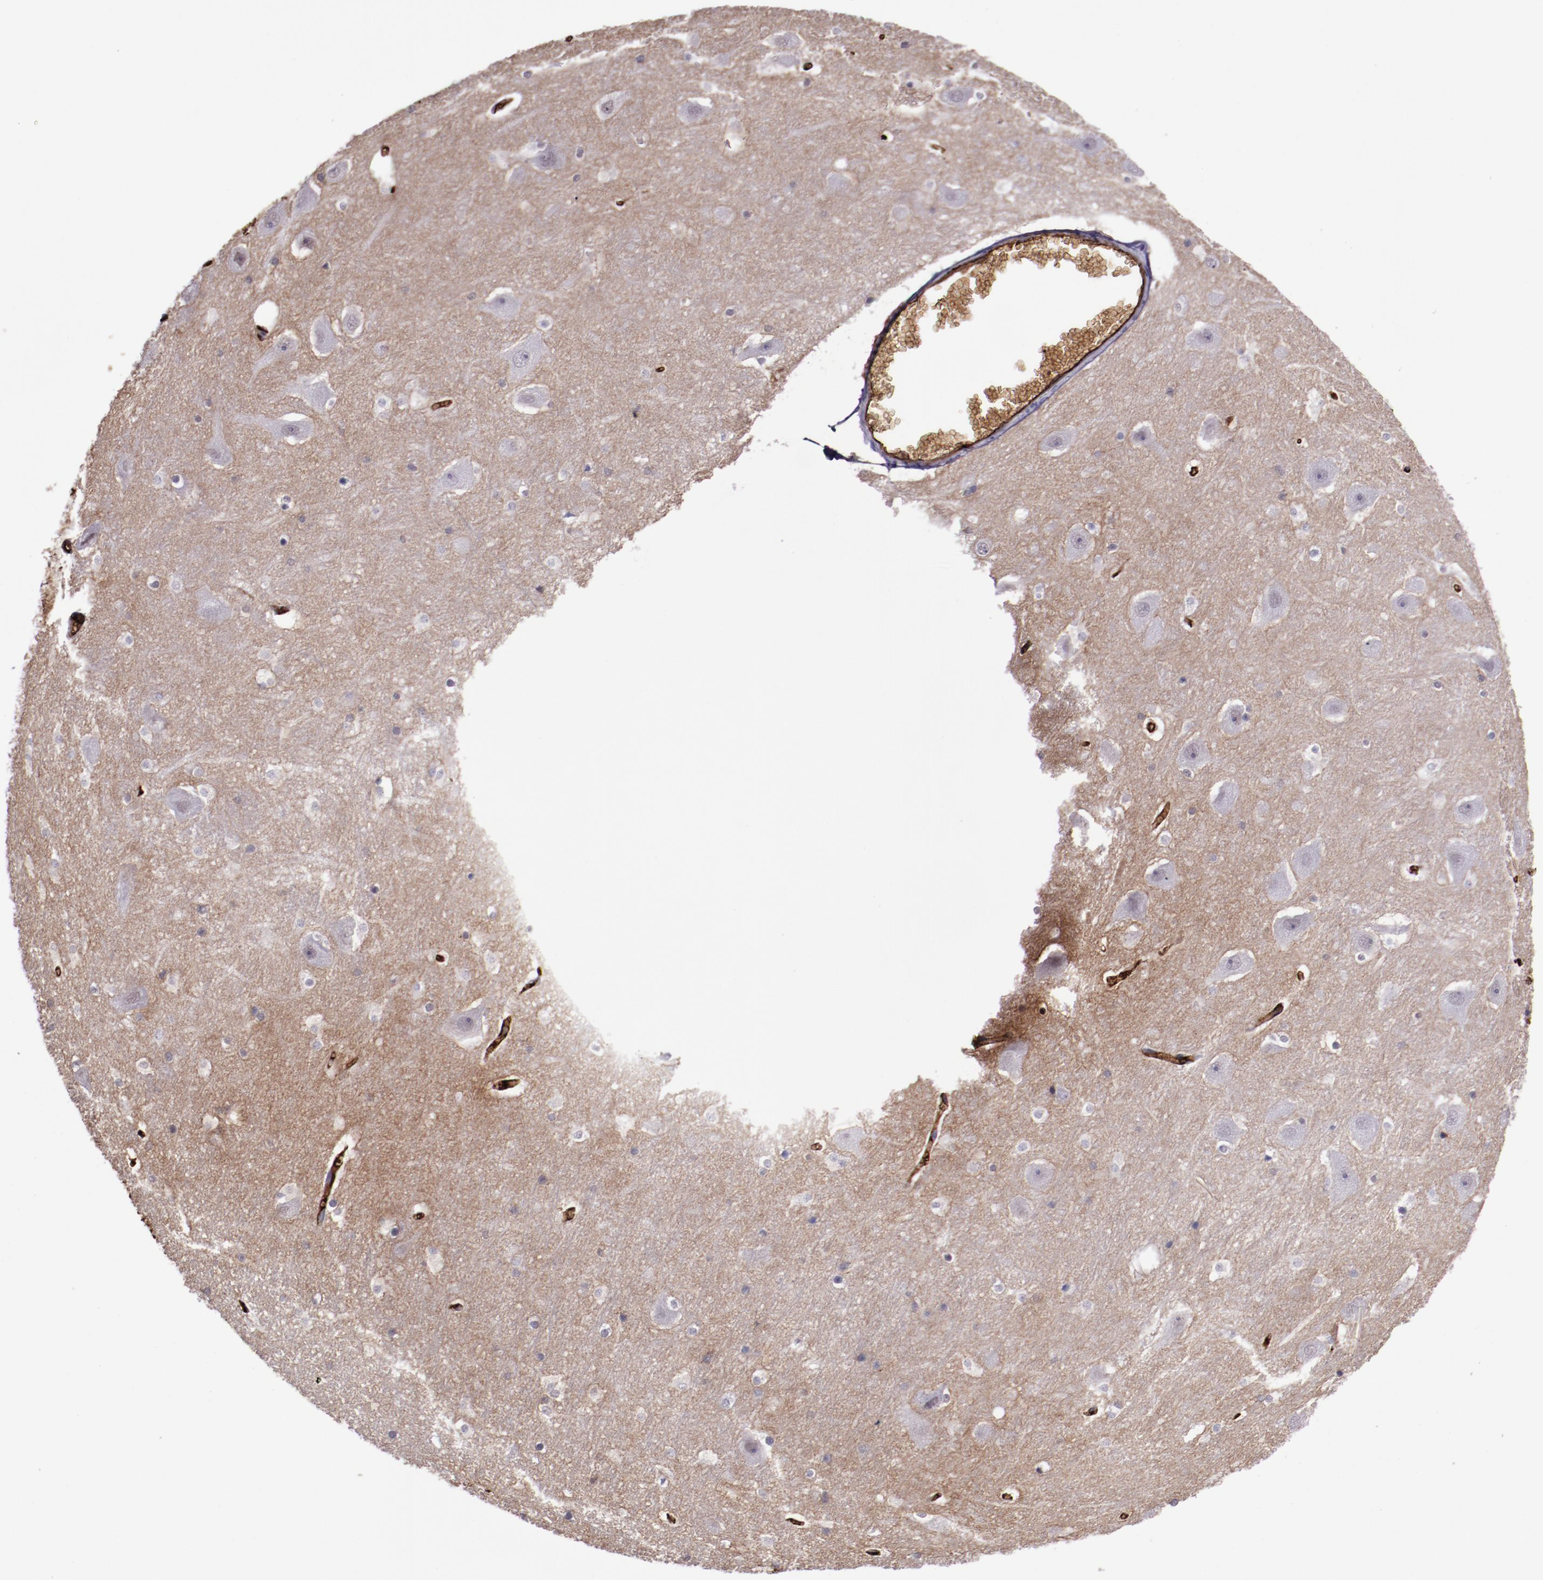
{"staining": {"intensity": "negative", "quantity": "none", "location": "none"}, "tissue": "hippocampus", "cell_type": "Glial cells", "image_type": "normal", "snomed": [{"axis": "morphology", "description": "Normal tissue, NOS"}, {"axis": "topography", "description": "Hippocampus"}], "caption": "DAB (3,3'-diaminobenzidine) immunohistochemical staining of benign human hippocampus demonstrates no significant expression in glial cells.", "gene": "A2M", "patient": {"sex": "male", "age": 45}}